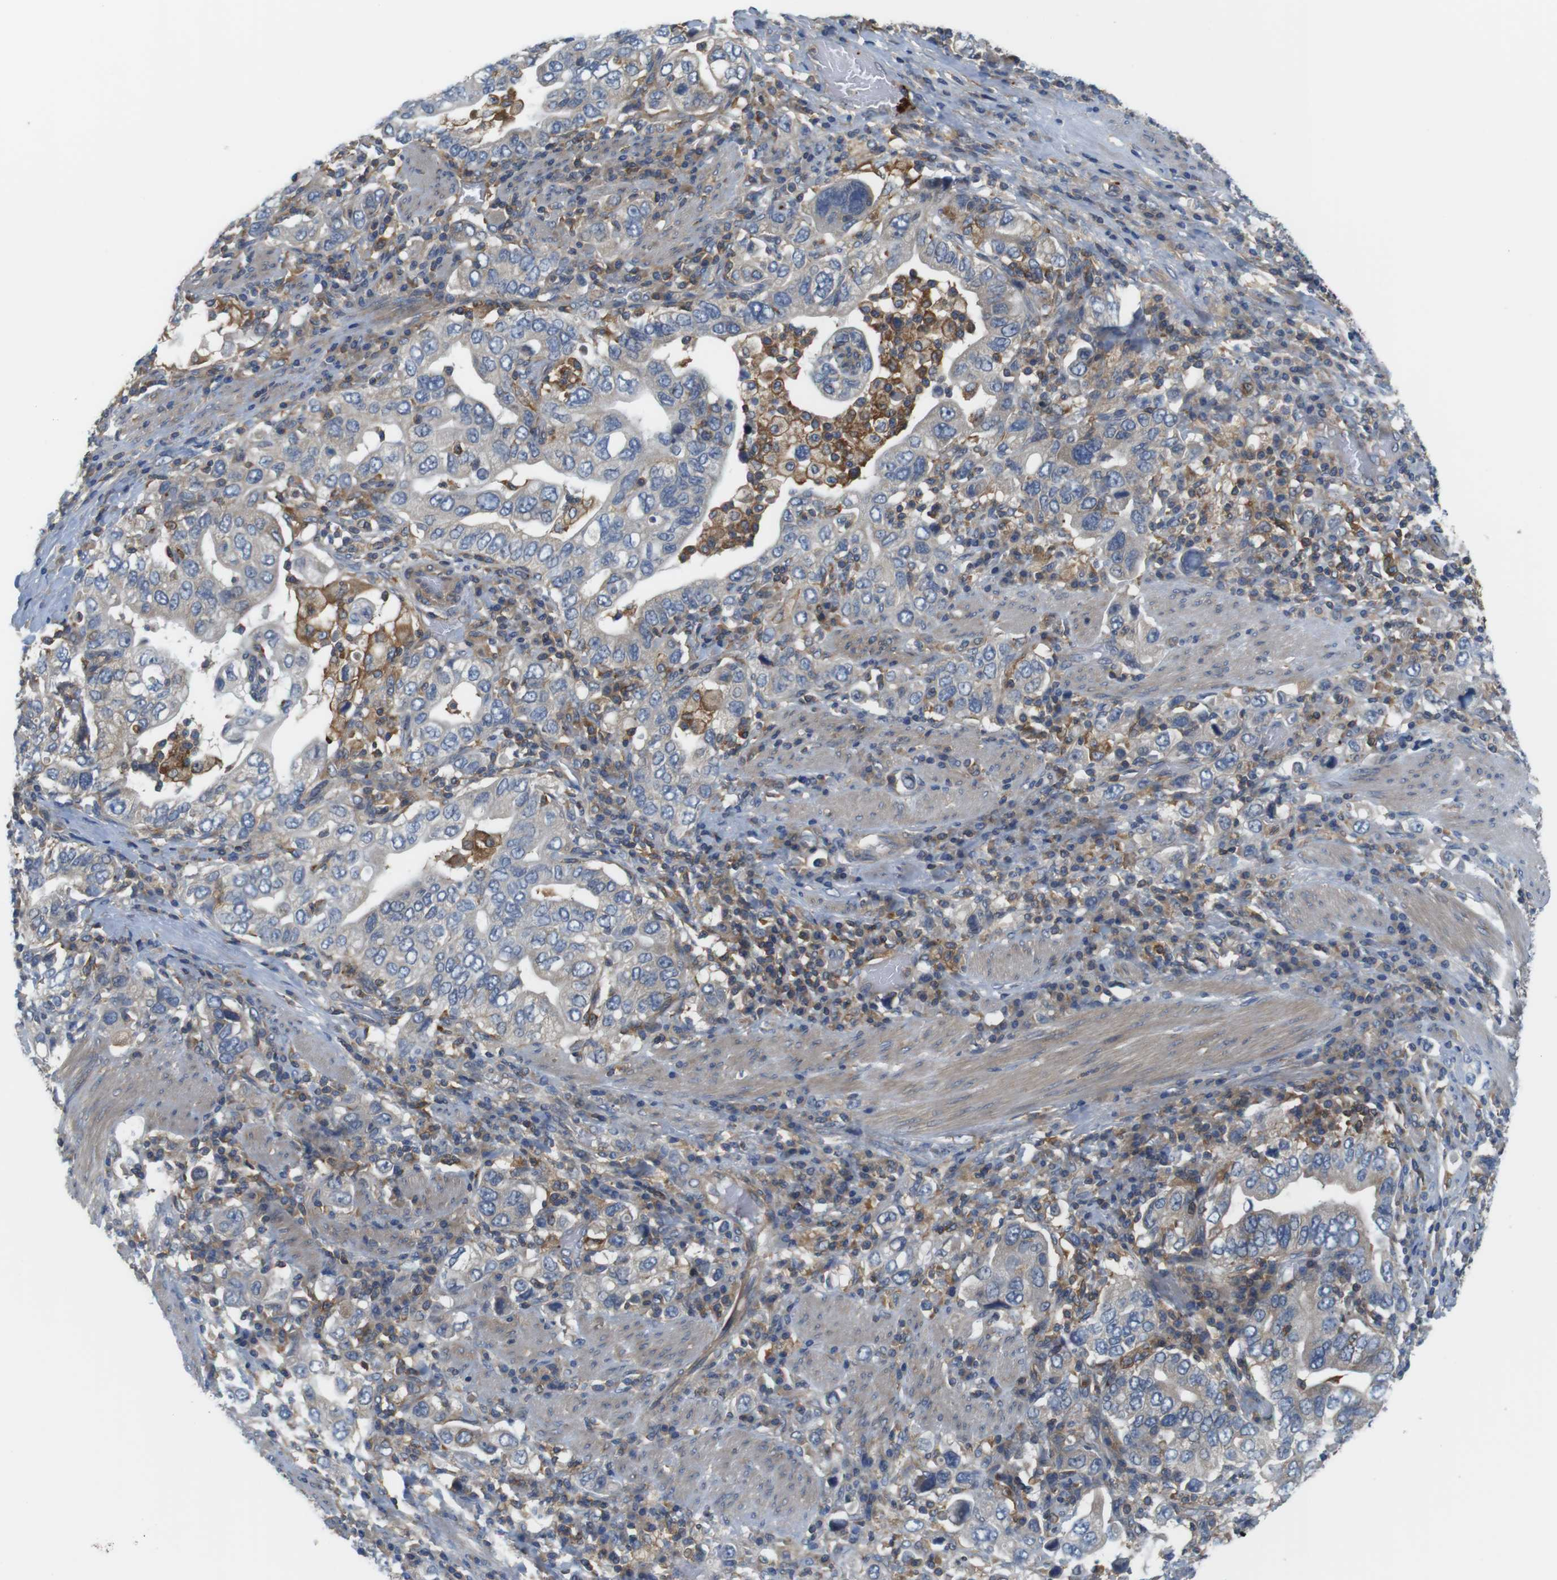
{"staining": {"intensity": "weak", "quantity": "25%-75%", "location": "cytoplasmic/membranous"}, "tissue": "stomach cancer", "cell_type": "Tumor cells", "image_type": "cancer", "snomed": [{"axis": "morphology", "description": "Adenocarcinoma, NOS"}, {"axis": "topography", "description": "Stomach, upper"}], "caption": "This micrograph reveals stomach adenocarcinoma stained with immunohistochemistry (IHC) to label a protein in brown. The cytoplasmic/membranous of tumor cells show weak positivity for the protein. Nuclei are counter-stained blue.", "gene": "HERPUD2", "patient": {"sex": "male", "age": 62}}